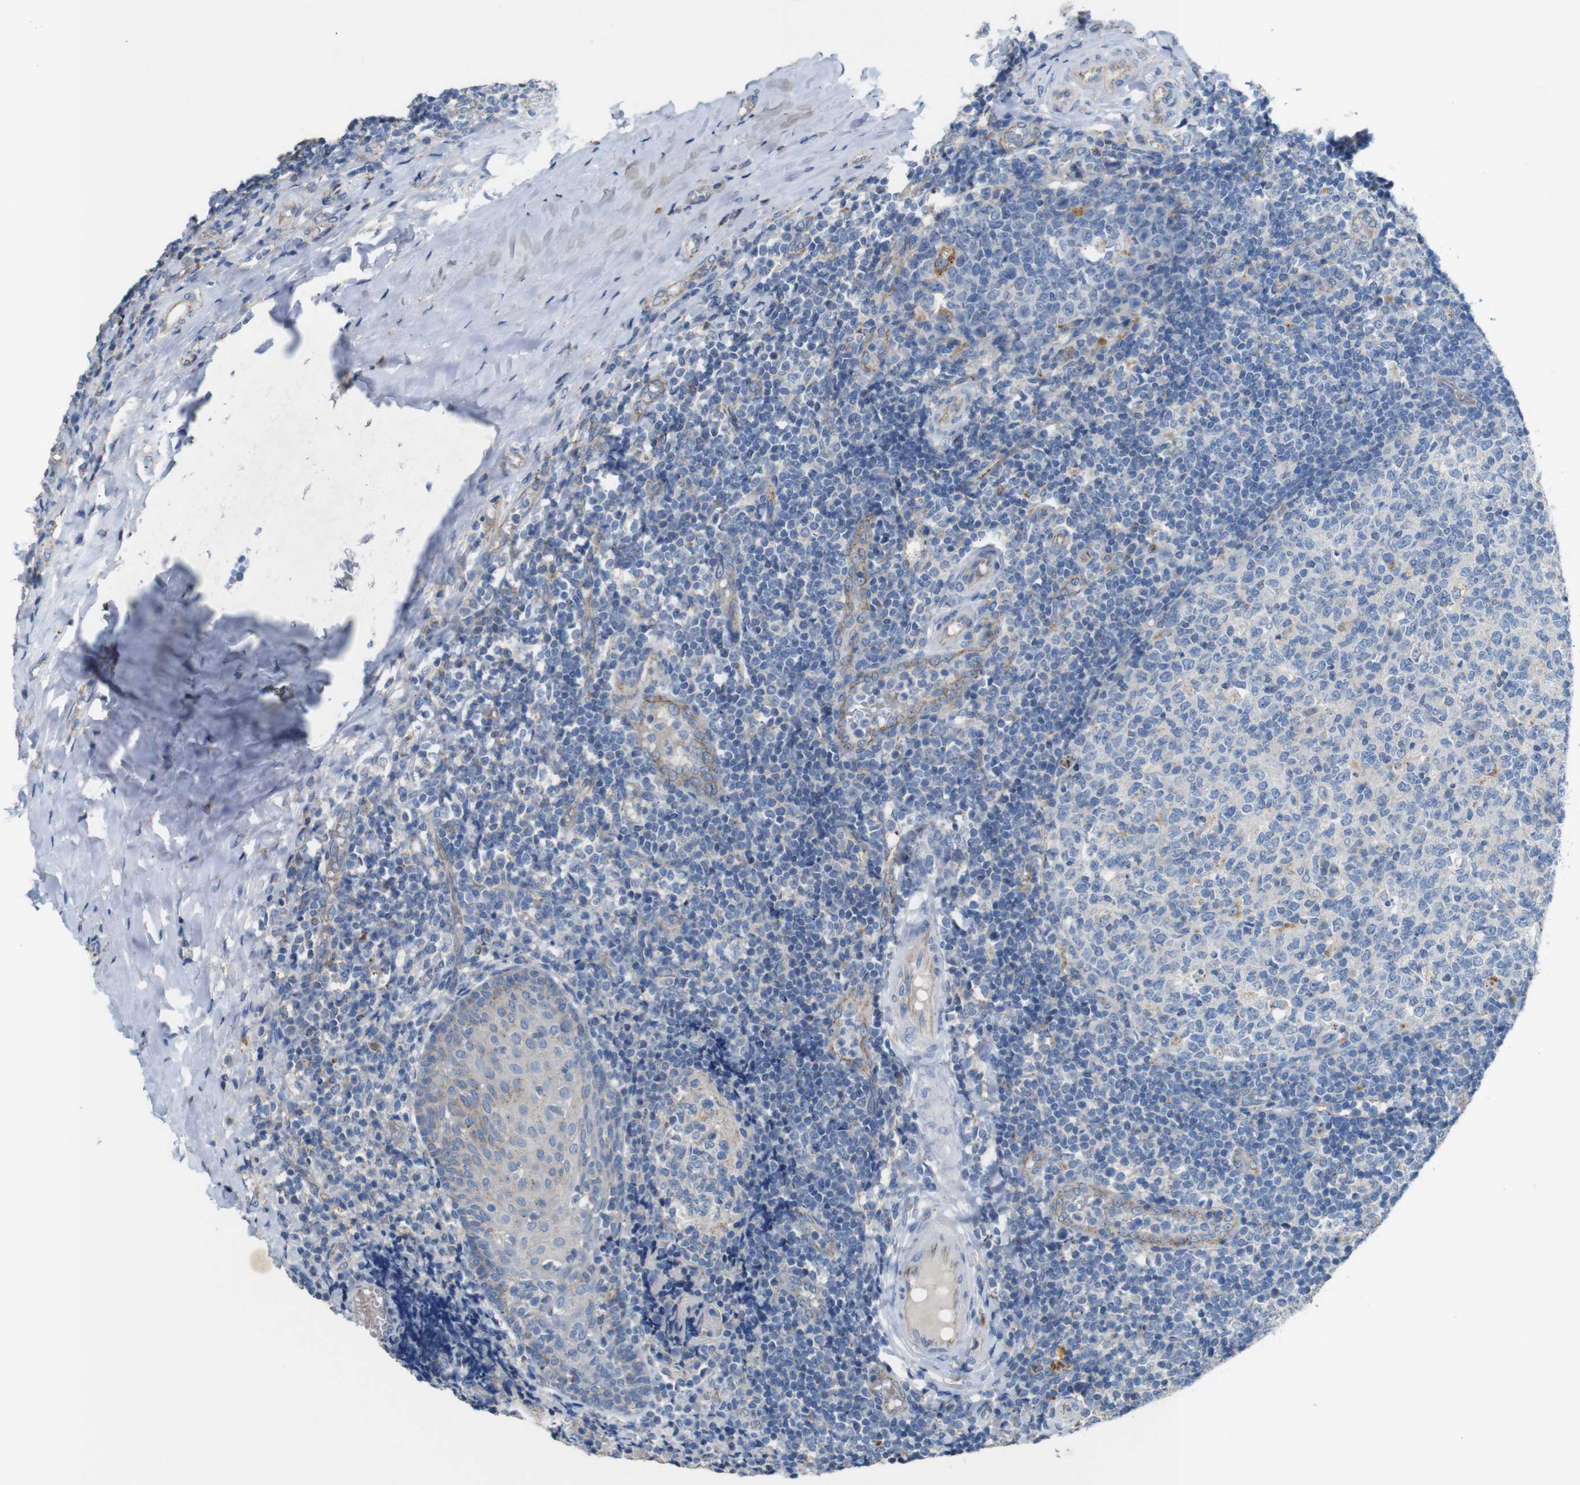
{"staining": {"intensity": "moderate", "quantity": "<25%", "location": "cytoplasmic/membranous"}, "tissue": "tonsil", "cell_type": "Germinal center cells", "image_type": "normal", "snomed": [{"axis": "morphology", "description": "Normal tissue, NOS"}, {"axis": "topography", "description": "Tonsil"}], "caption": "An image of tonsil stained for a protein demonstrates moderate cytoplasmic/membranous brown staining in germinal center cells. (brown staining indicates protein expression, while blue staining denotes nuclei).", "gene": "NHLRC3", "patient": {"sex": "female", "age": 19}}